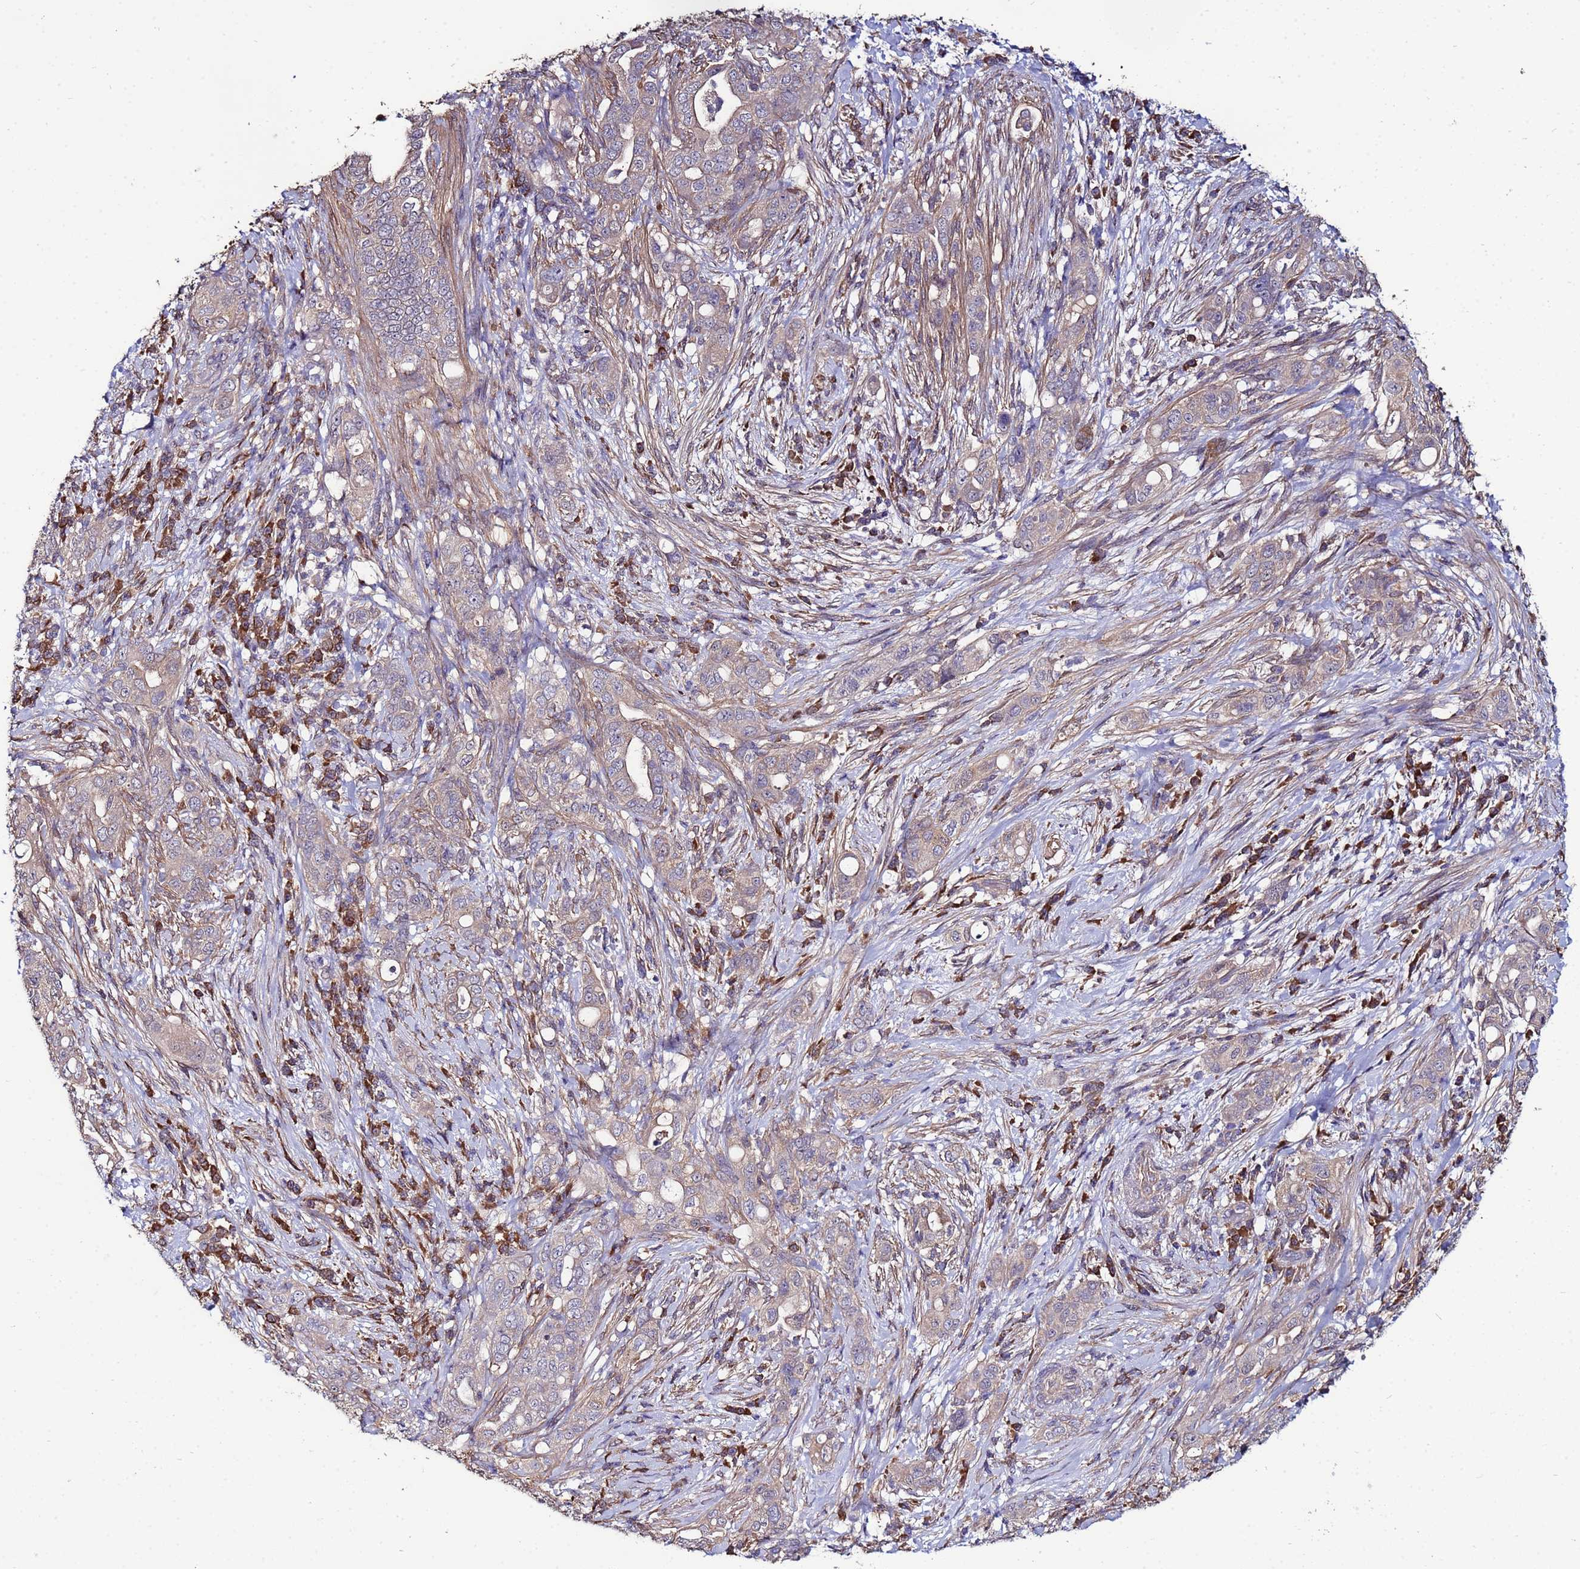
{"staining": {"intensity": "weak", "quantity": ">75%", "location": "cytoplasmic/membranous"}, "tissue": "pancreatic cancer", "cell_type": "Tumor cells", "image_type": "cancer", "snomed": [{"axis": "morphology", "description": "Normal tissue, NOS"}, {"axis": "morphology", "description": "Adenocarcinoma, NOS"}, {"axis": "topography", "description": "Lymph node"}, {"axis": "topography", "description": "Pancreas"}], "caption": "Protein analysis of pancreatic cancer tissue reveals weak cytoplasmic/membranous positivity in about >75% of tumor cells.", "gene": "NAXE", "patient": {"sex": "female", "age": 67}}